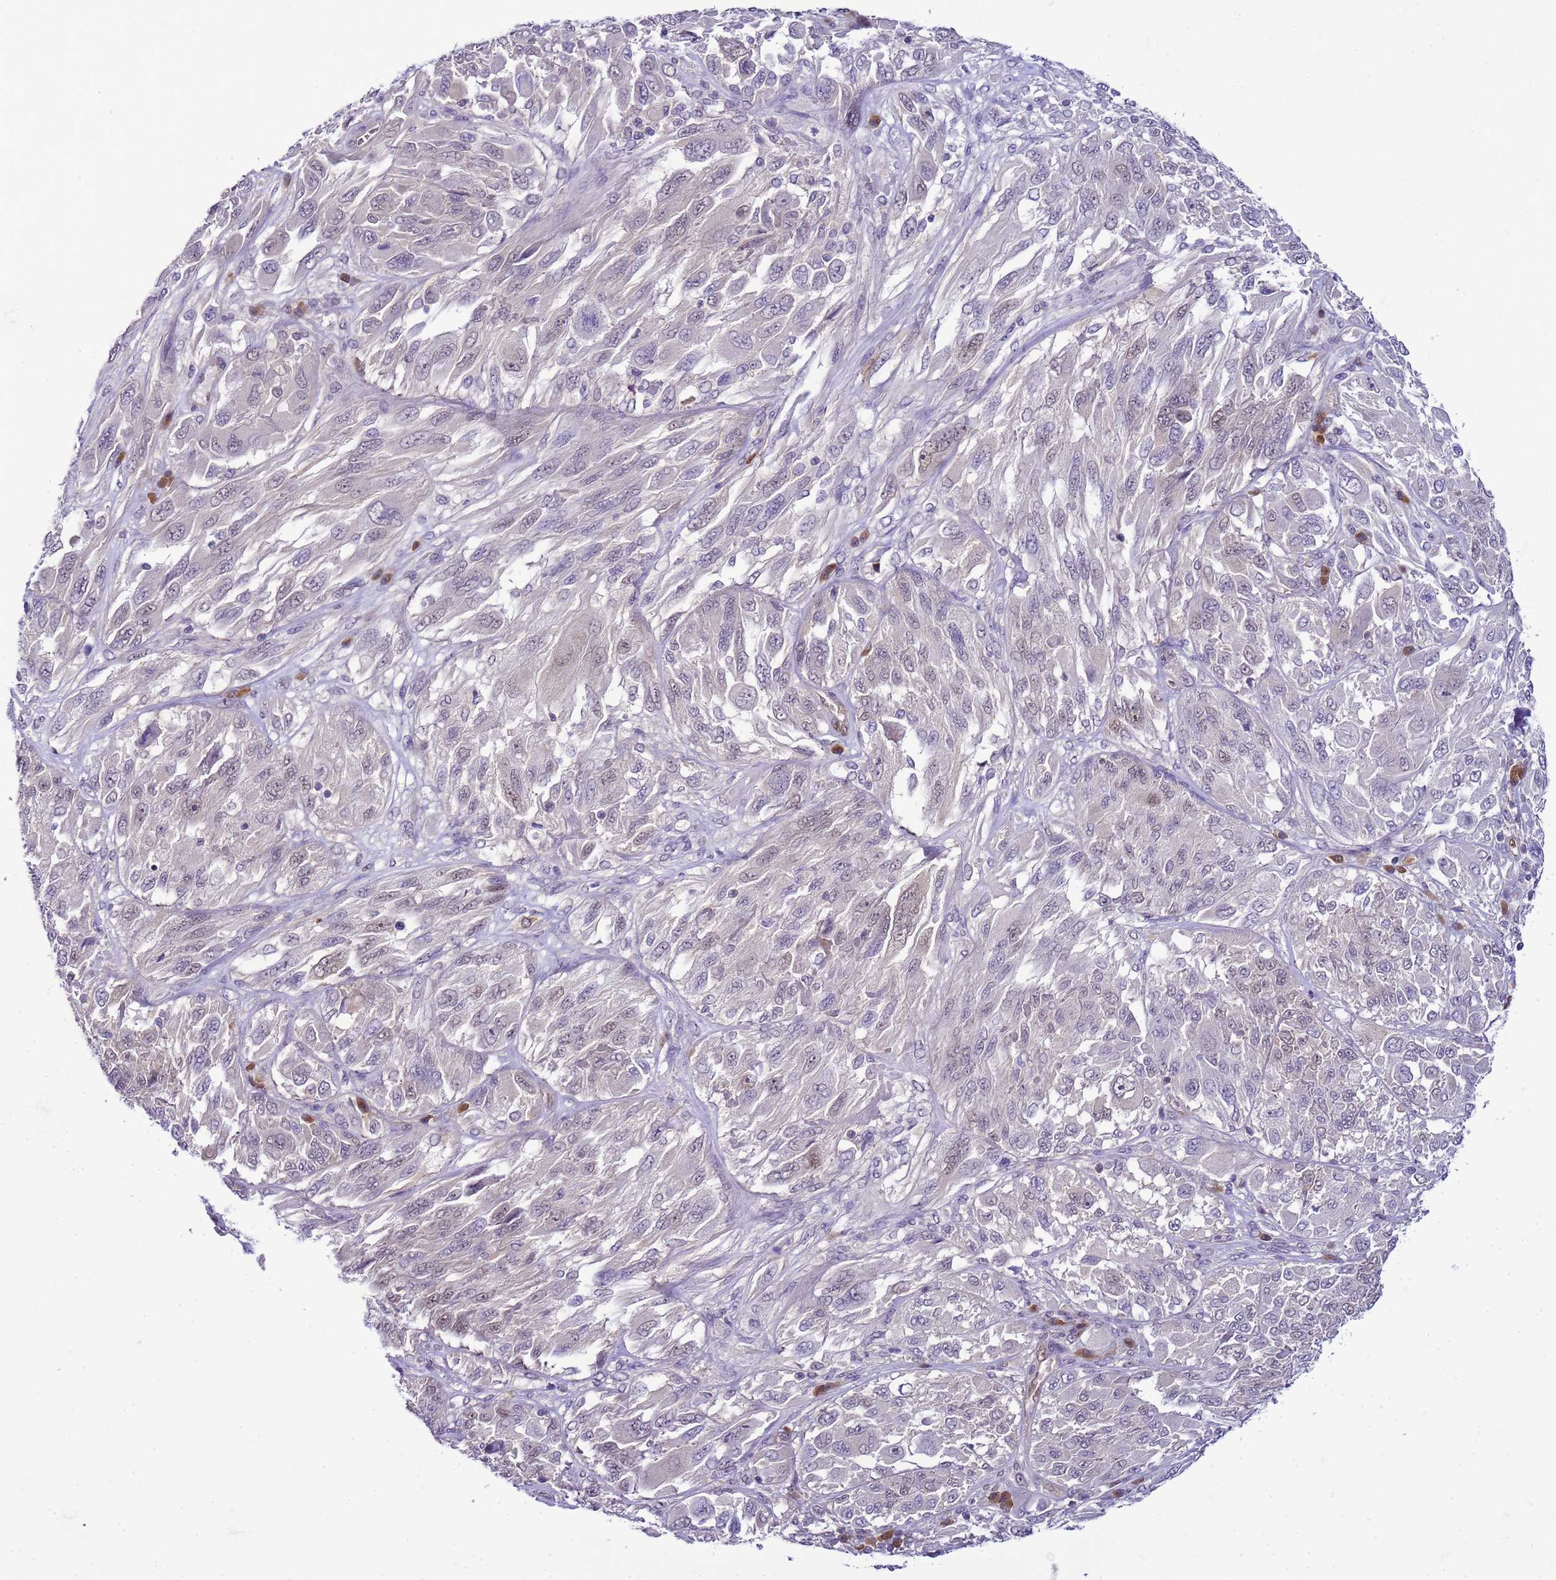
{"staining": {"intensity": "negative", "quantity": "none", "location": "none"}, "tissue": "melanoma", "cell_type": "Tumor cells", "image_type": "cancer", "snomed": [{"axis": "morphology", "description": "Malignant melanoma, NOS"}, {"axis": "topography", "description": "Skin"}], "caption": "A photomicrograph of melanoma stained for a protein displays no brown staining in tumor cells.", "gene": "DDI2", "patient": {"sex": "female", "age": 91}}